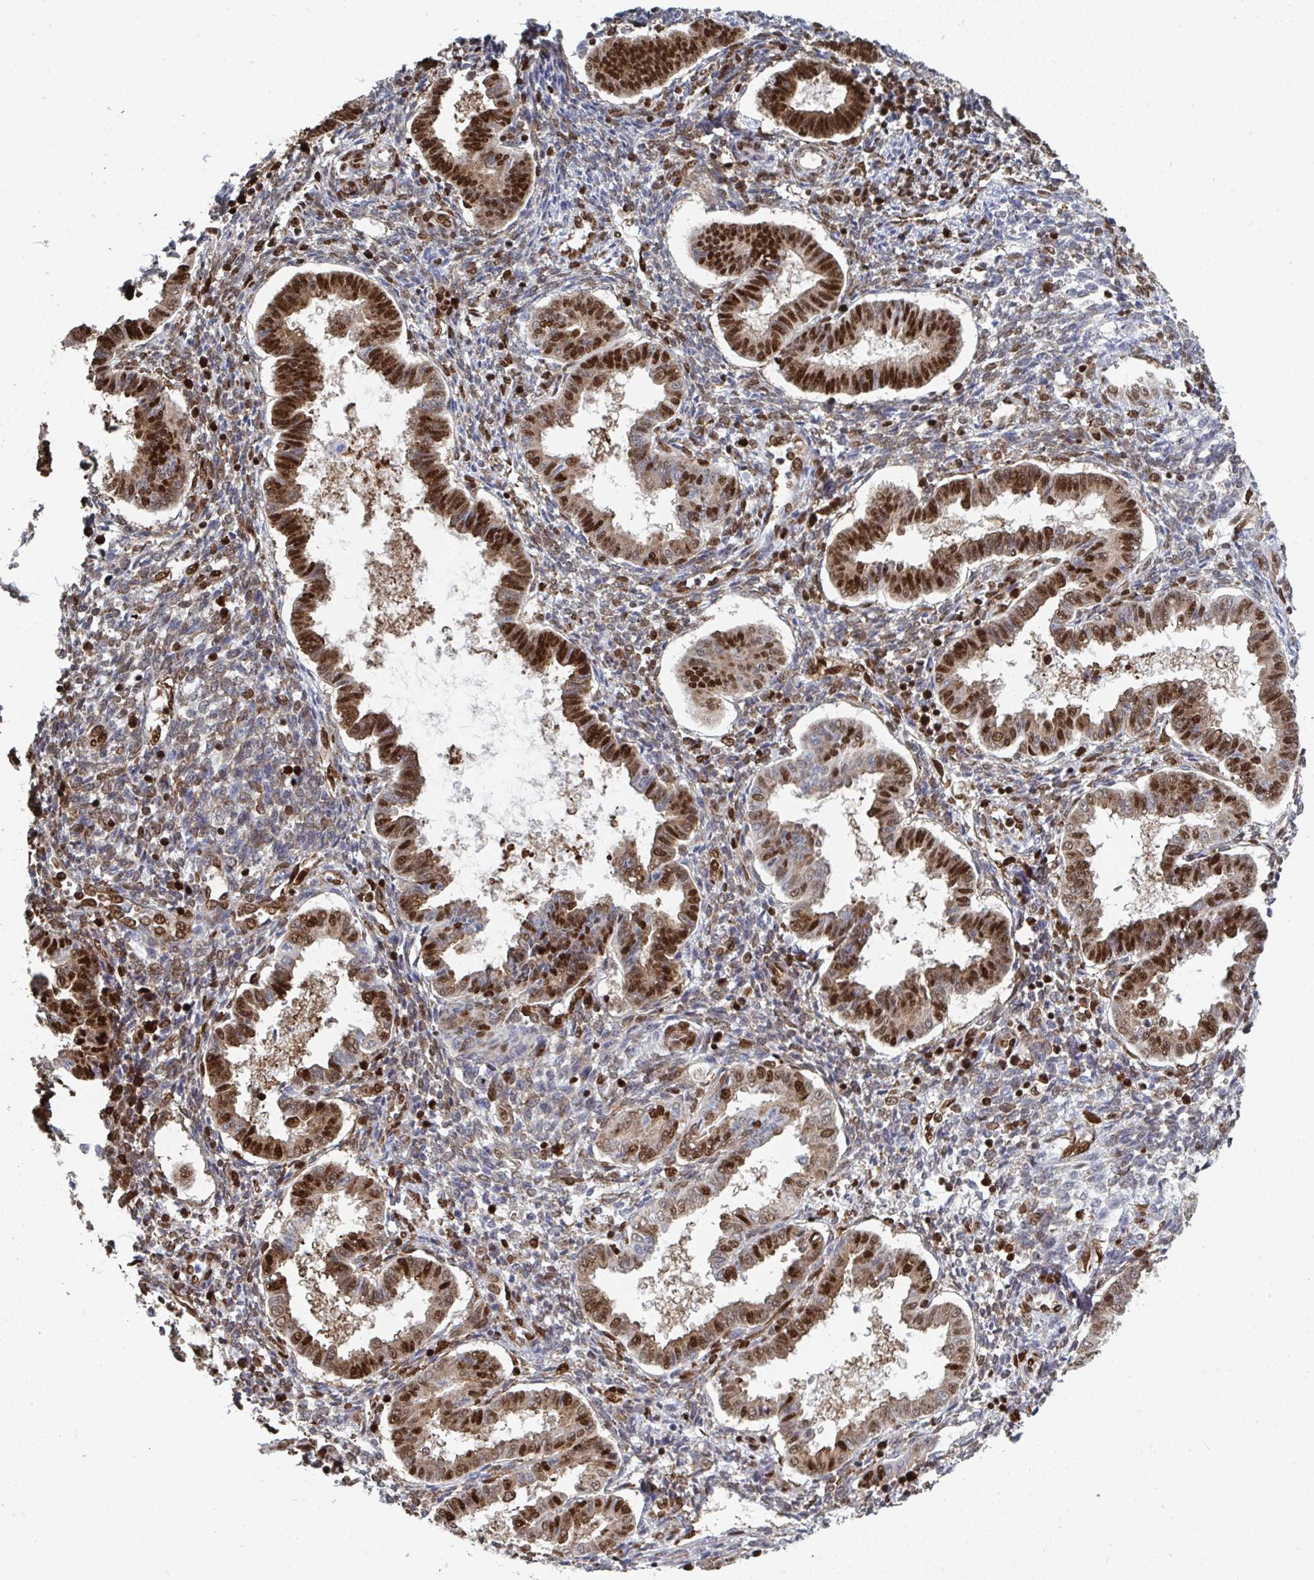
{"staining": {"intensity": "strong", "quantity": "25%-75%", "location": "cytoplasmic/membranous,nuclear"}, "tissue": "endometrium", "cell_type": "Cells in endometrial stroma", "image_type": "normal", "snomed": [{"axis": "morphology", "description": "Normal tissue, NOS"}, {"axis": "topography", "description": "Endometrium"}], "caption": "Human endometrium stained with a protein marker displays strong staining in cells in endometrial stroma.", "gene": "GAR1", "patient": {"sex": "female", "age": 24}}